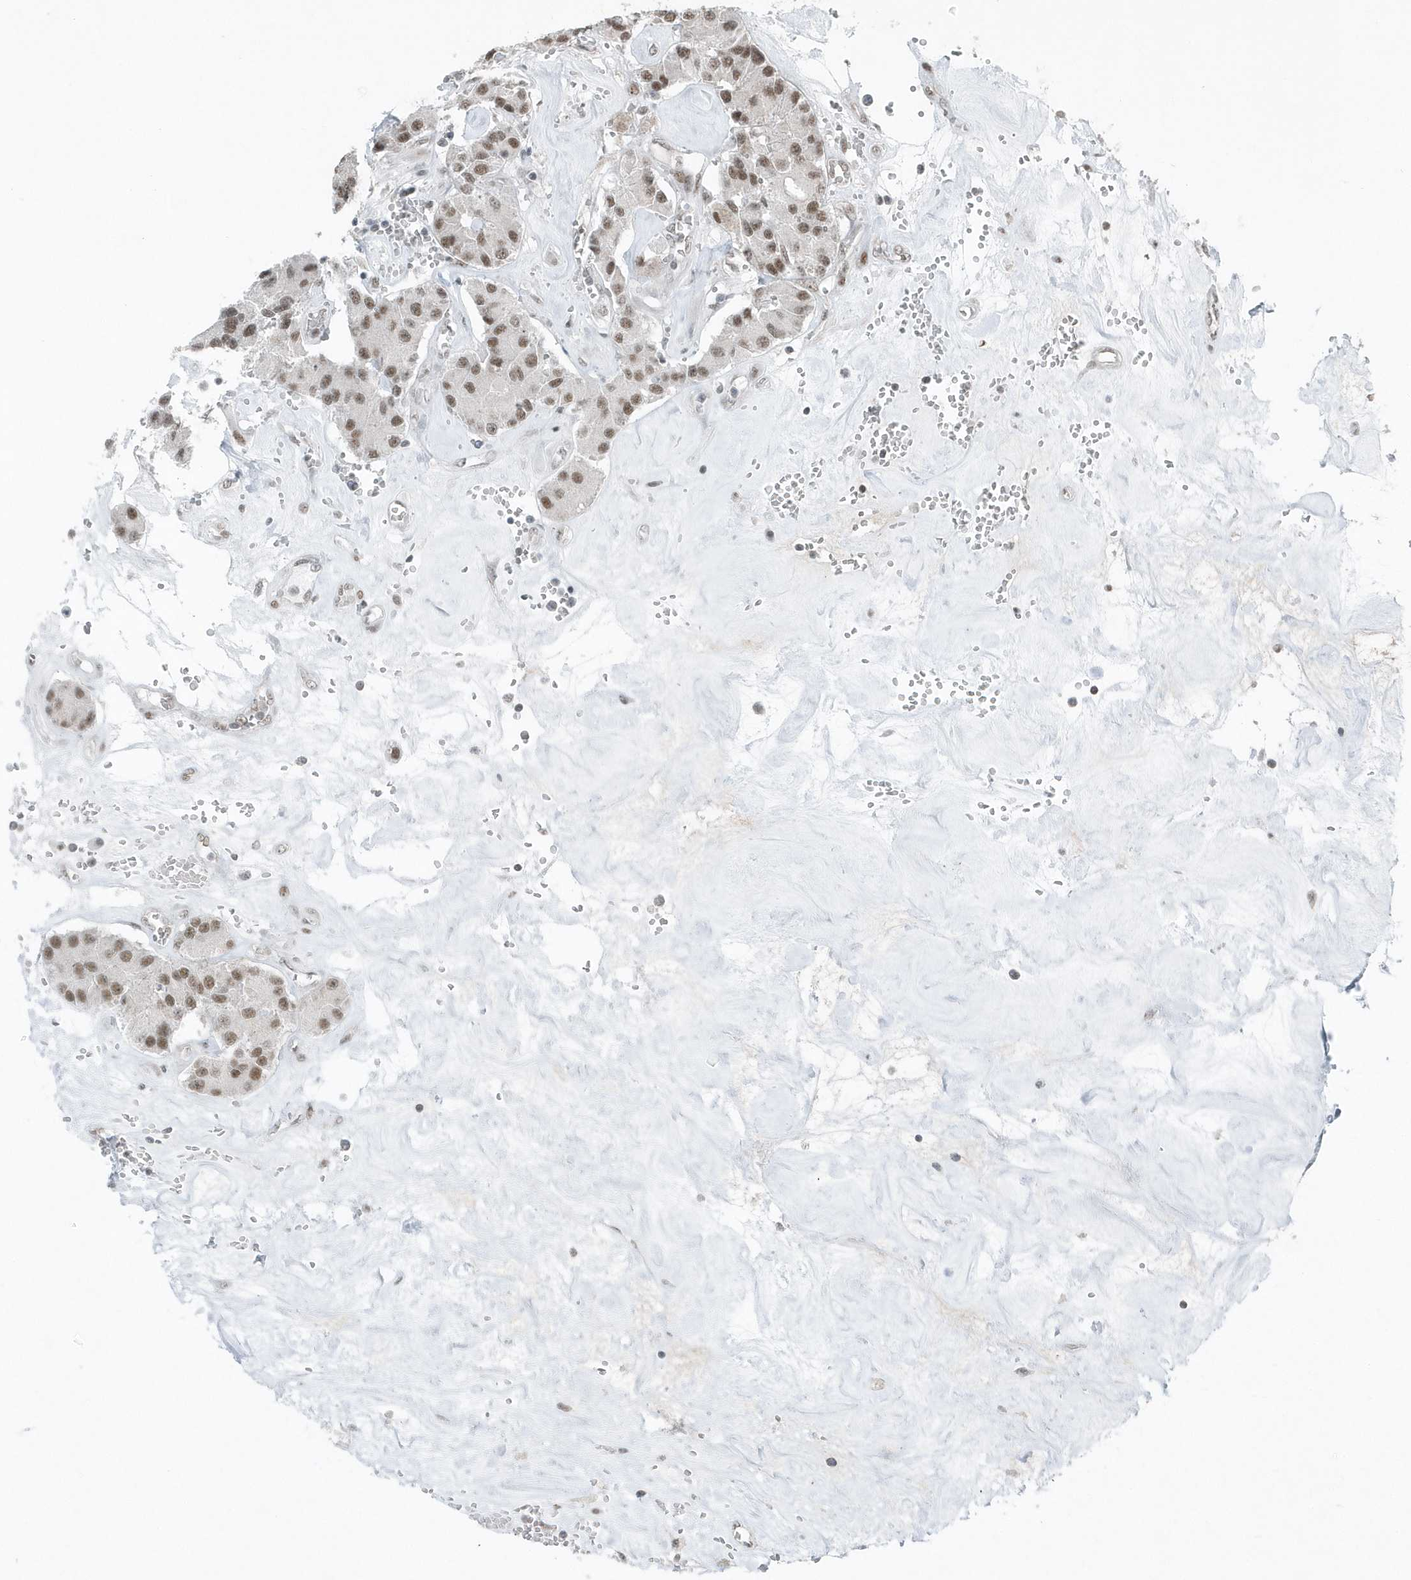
{"staining": {"intensity": "moderate", "quantity": ">75%", "location": "nuclear"}, "tissue": "carcinoid", "cell_type": "Tumor cells", "image_type": "cancer", "snomed": [{"axis": "morphology", "description": "Carcinoid, malignant, NOS"}, {"axis": "topography", "description": "Pancreas"}], "caption": "IHC histopathology image of neoplastic tissue: carcinoid stained using immunohistochemistry (IHC) shows medium levels of moderate protein expression localized specifically in the nuclear of tumor cells, appearing as a nuclear brown color.", "gene": "YTHDC1", "patient": {"sex": "male", "age": 41}}